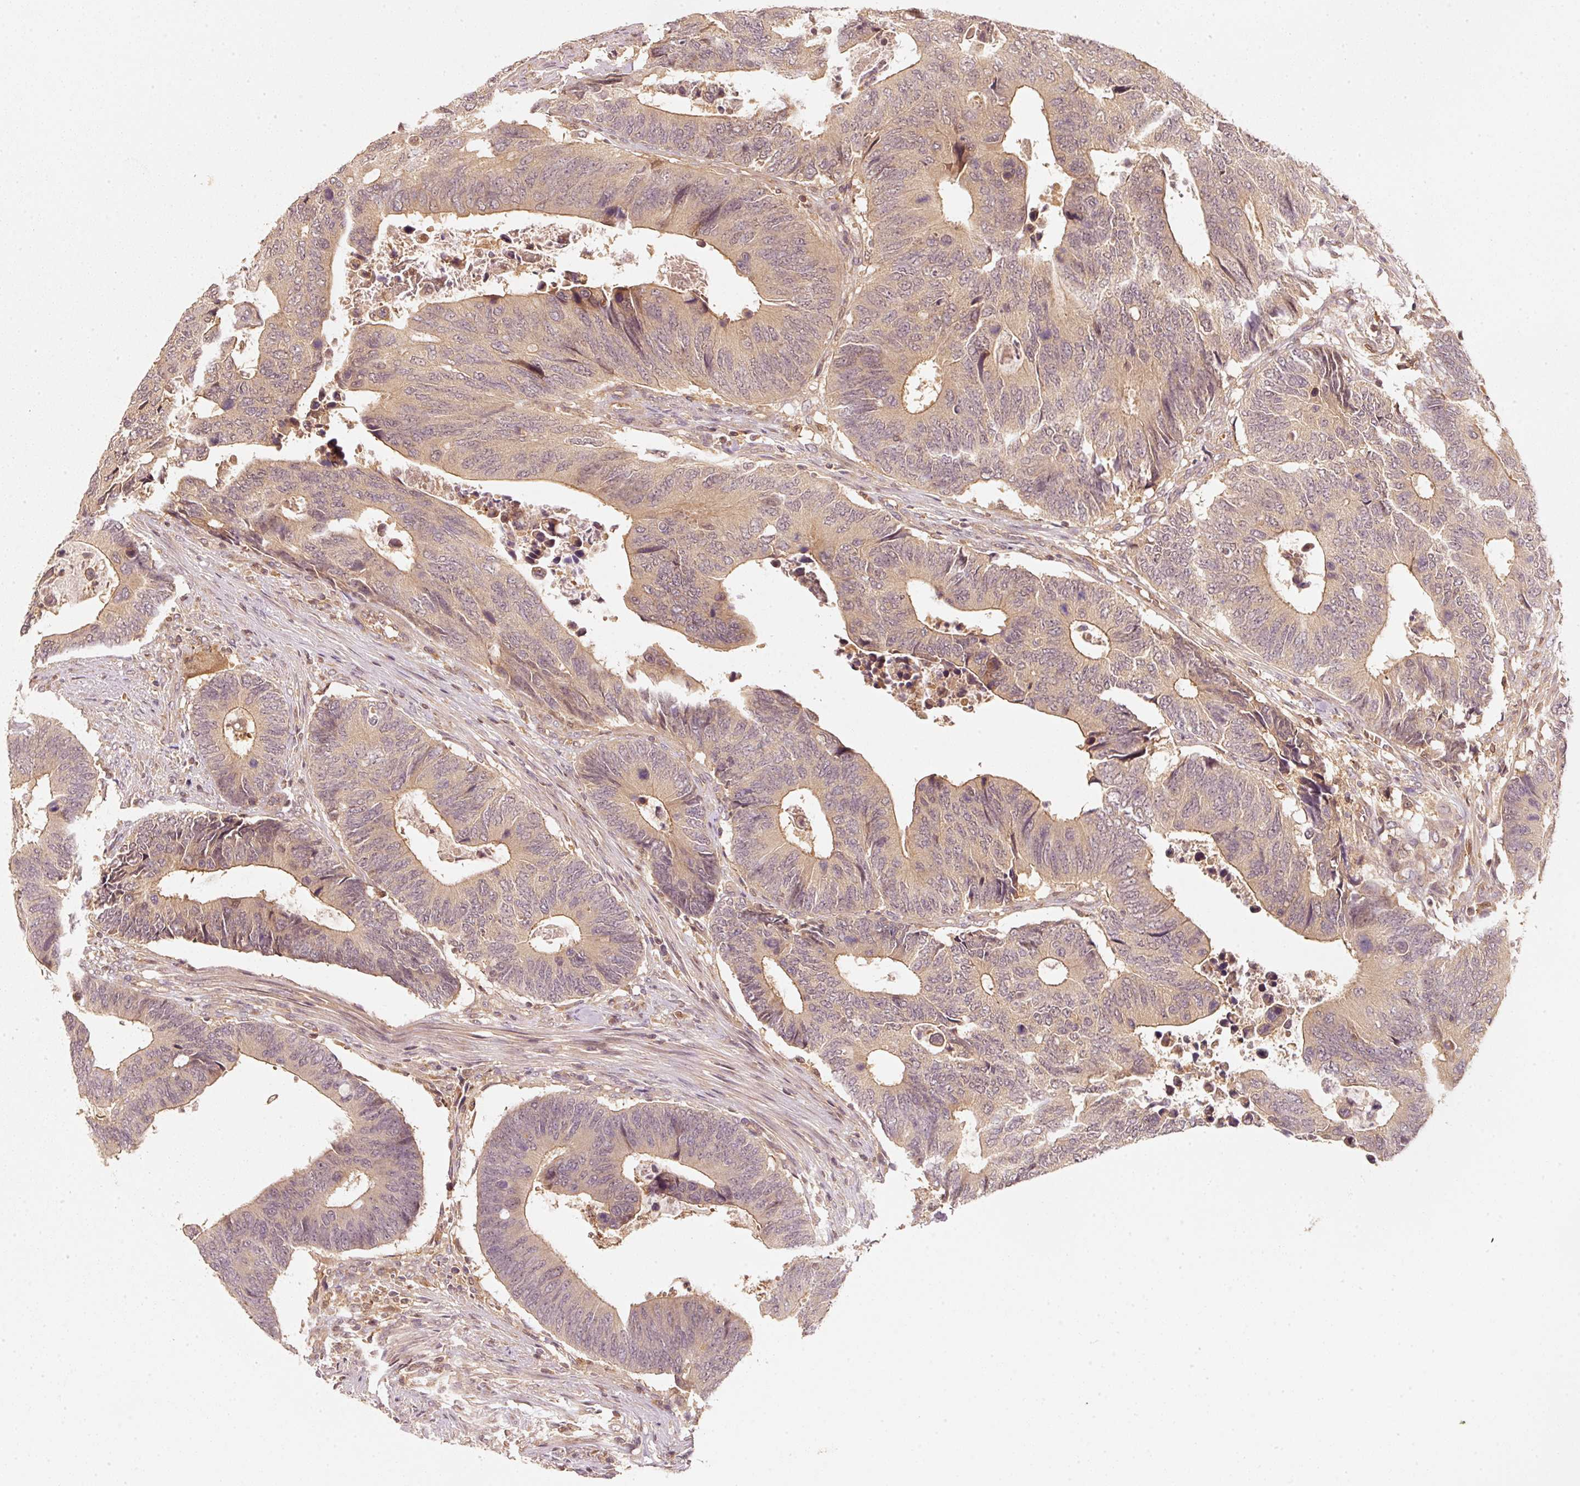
{"staining": {"intensity": "moderate", "quantity": ">75%", "location": "cytoplasmic/membranous"}, "tissue": "colorectal cancer", "cell_type": "Tumor cells", "image_type": "cancer", "snomed": [{"axis": "morphology", "description": "Adenocarcinoma, NOS"}, {"axis": "topography", "description": "Colon"}], "caption": "Approximately >75% of tumor cells in human colorectal cancer (adenocarcinoma) exhibit moderate cytoplasmic/membranous protein positivity as visualized by brown immunohistochemical staining.", "gene": "RRAS2", "patient": {"sex": "male", "age": 87}}